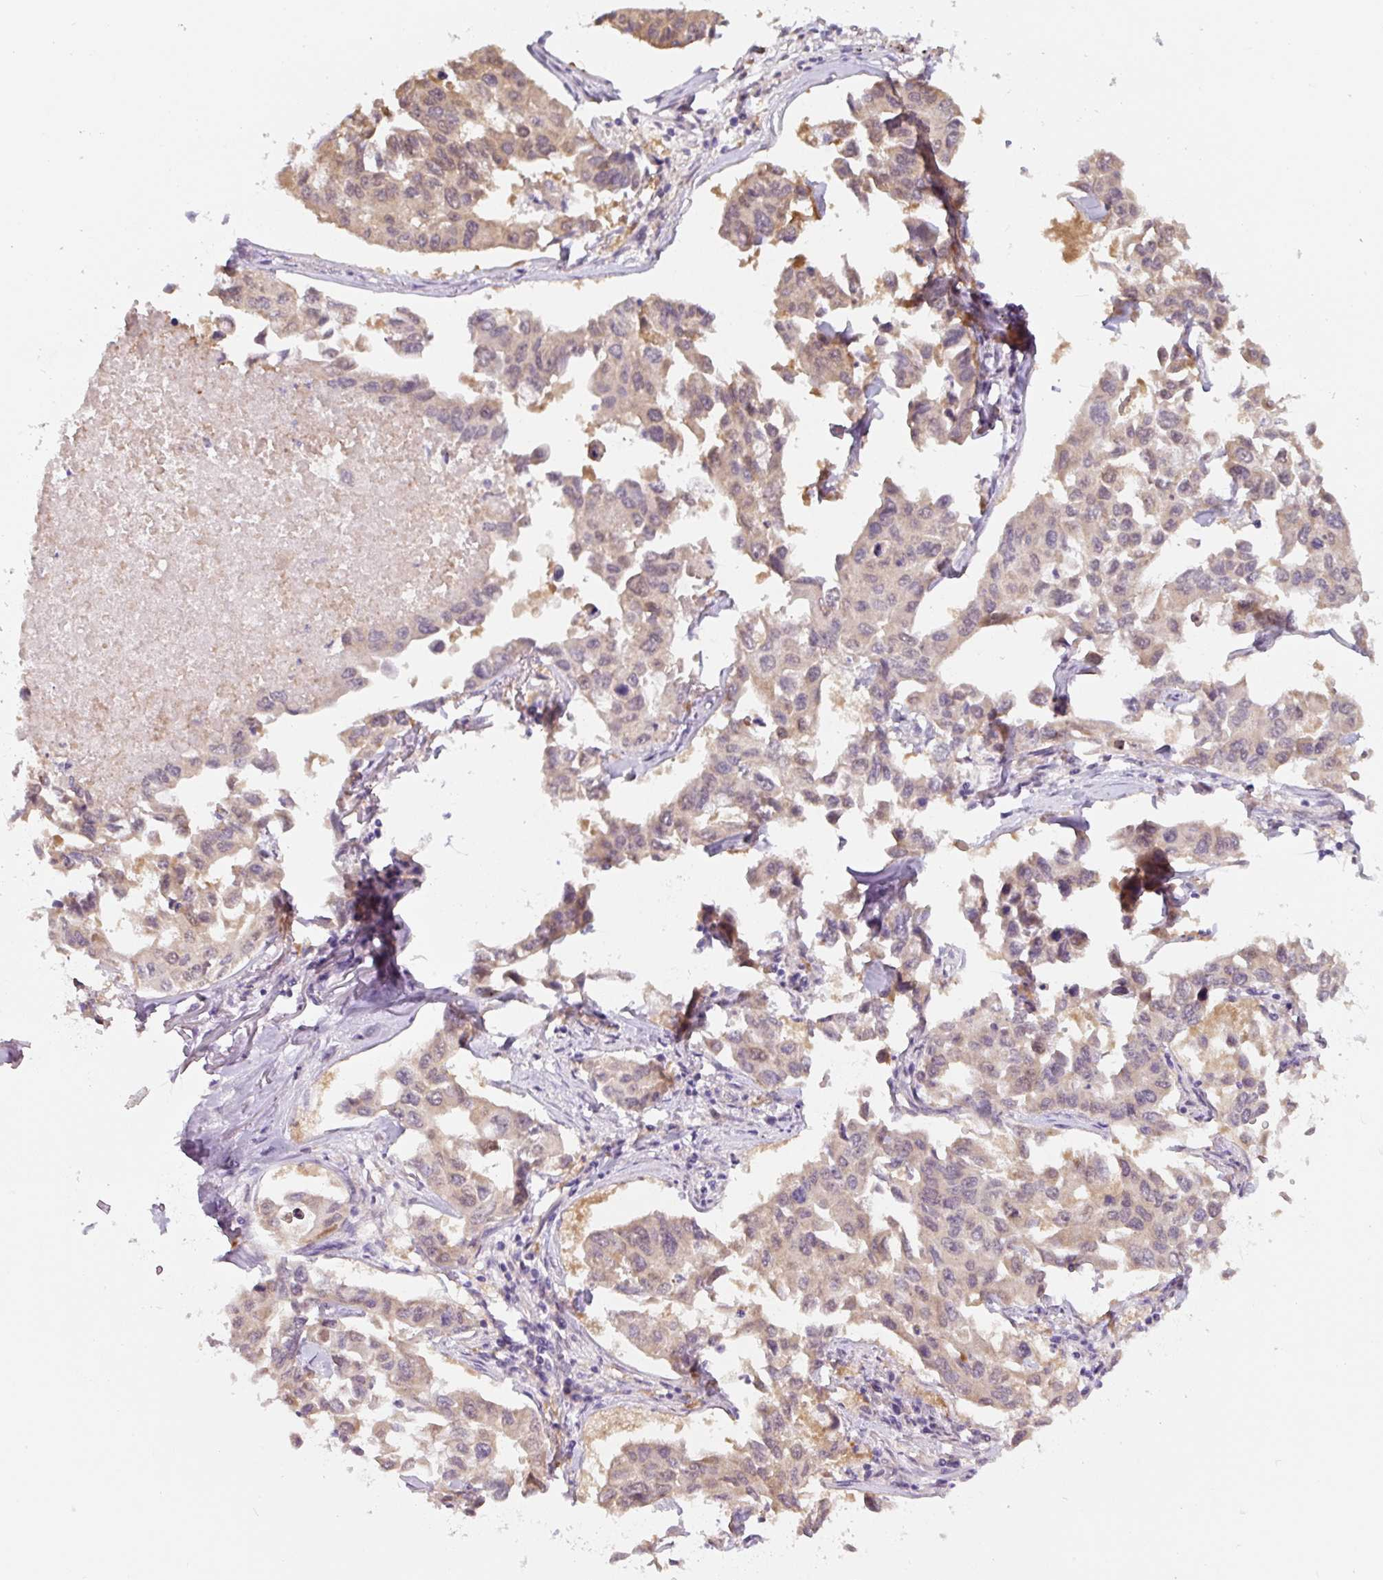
{"staining": {"intensity": "weak", "quantity": "25%-75%", "location": "cytoplasmic/membranous,nuclear"}, "tissue": "lung cancer", "cell_type": "Tumor cells", "image_type": "cancer", "snomed": [{"axis": "morphology", "description": "Adenocarcinoma, NOS"}, {"axis": "topography", "description": "Lung"}], "caption": "Adenocarcinoma (lung) stained for a protein (brown) demonstrates weak cytoplasmic/membranous and nuclear positive positivity in approximately 25%-75% of tumor cells.", "gene": "ASRGL1", "patient": {"sex": "male", "age": 64}}